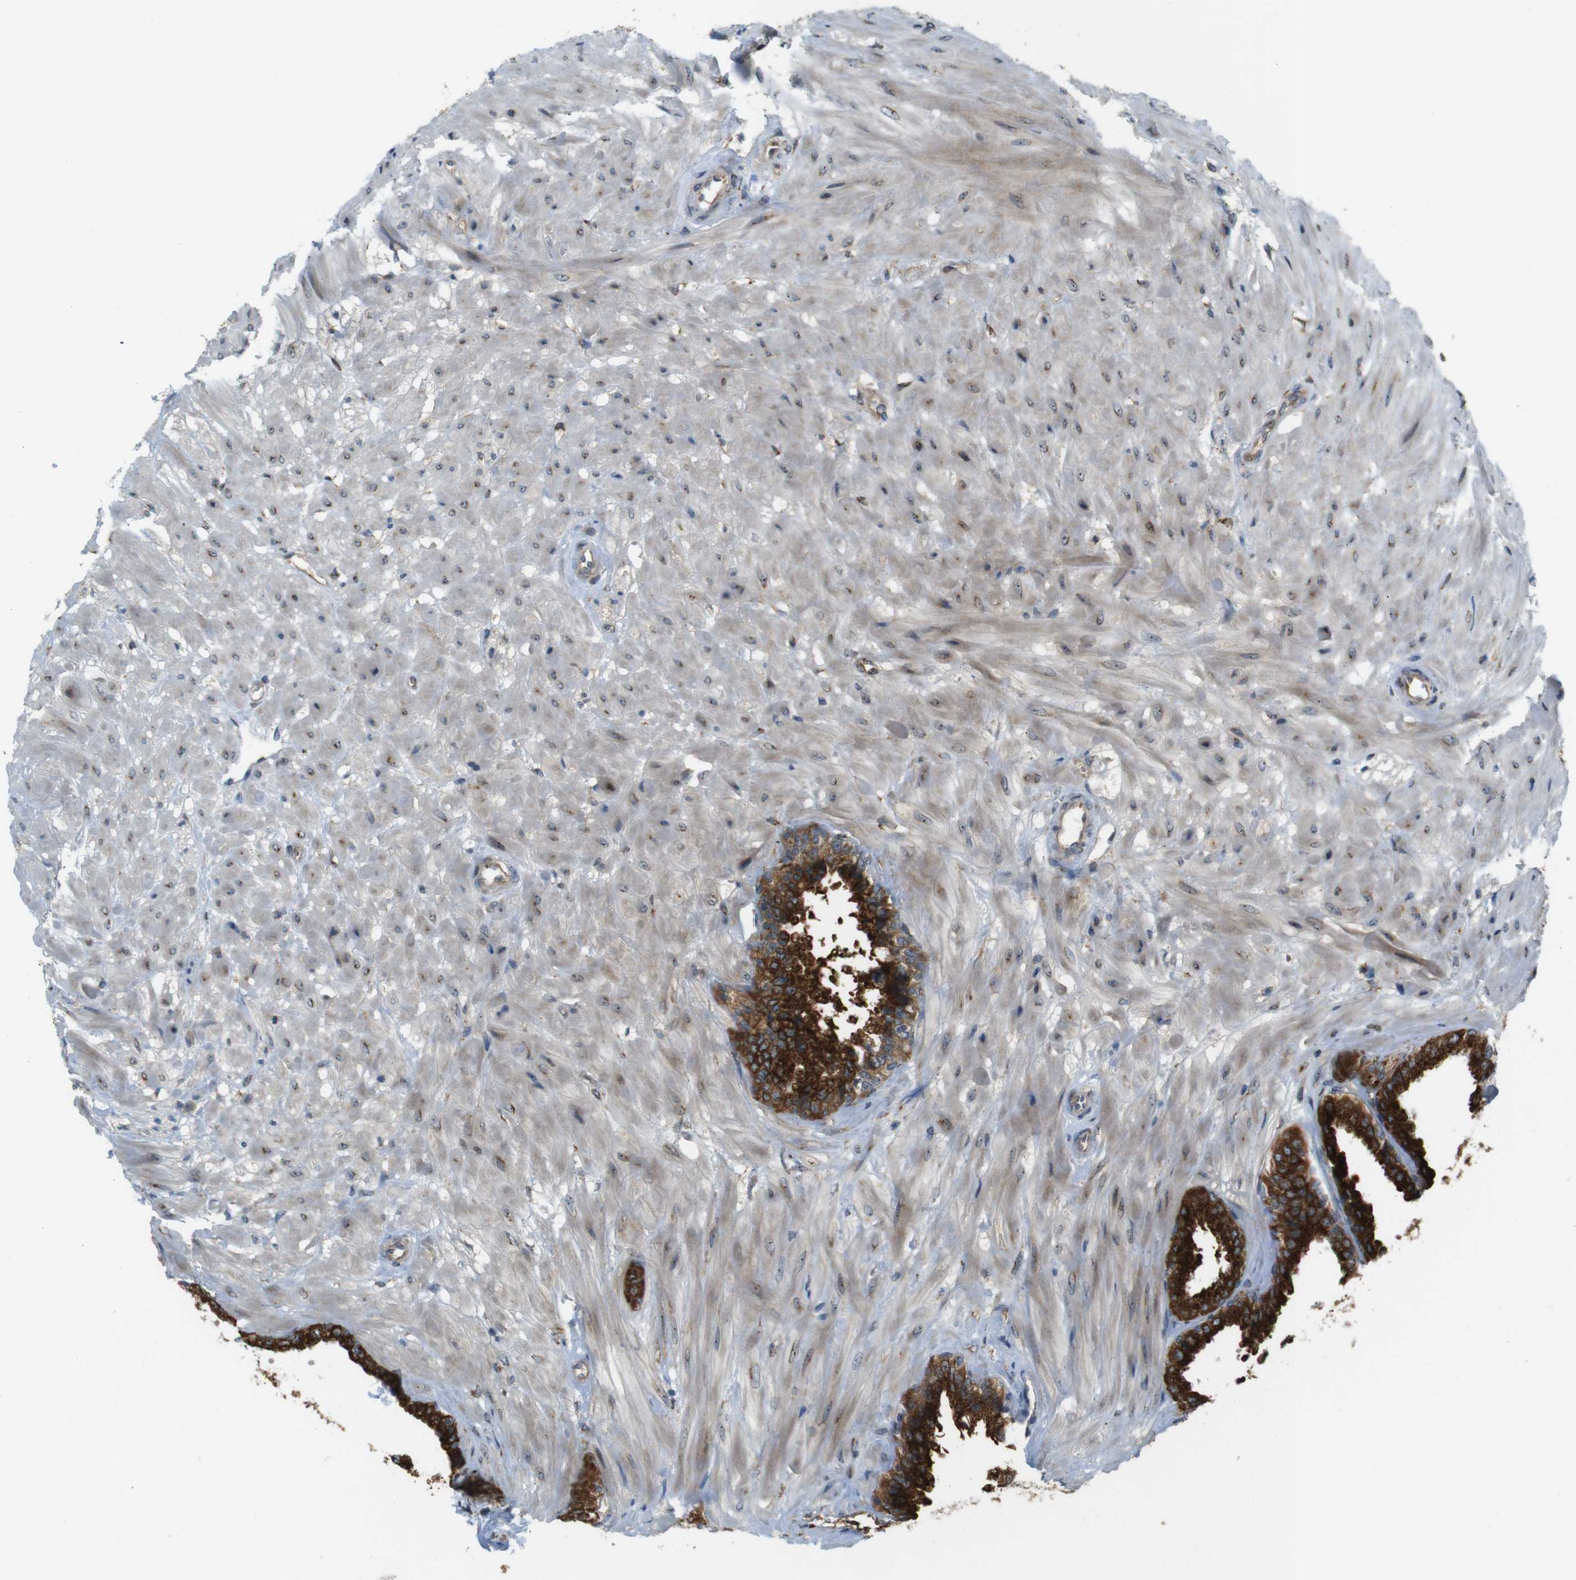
{"staining": {"intensity": "strong", "quantity": ">75%", "location": "cytoplasmic/membranous"}, "tissue": "seminal vesicle", "cell_type": "Glandular cells", "image_type": "normal", "snomed": [{"axis": "morphology", "description": "Normal tissue, NOS"}, {"axis": "topography", "description": "Seminal veicle"}], "caption": "Brown immunohistochemical staining in unremarkable human seminal vesicle exhibits strong cytoplasmic/membranous staining in approximately >75% of glandular cells.", "gene": "TMEM143", "patient": {"sex": "male", "age": 46}}